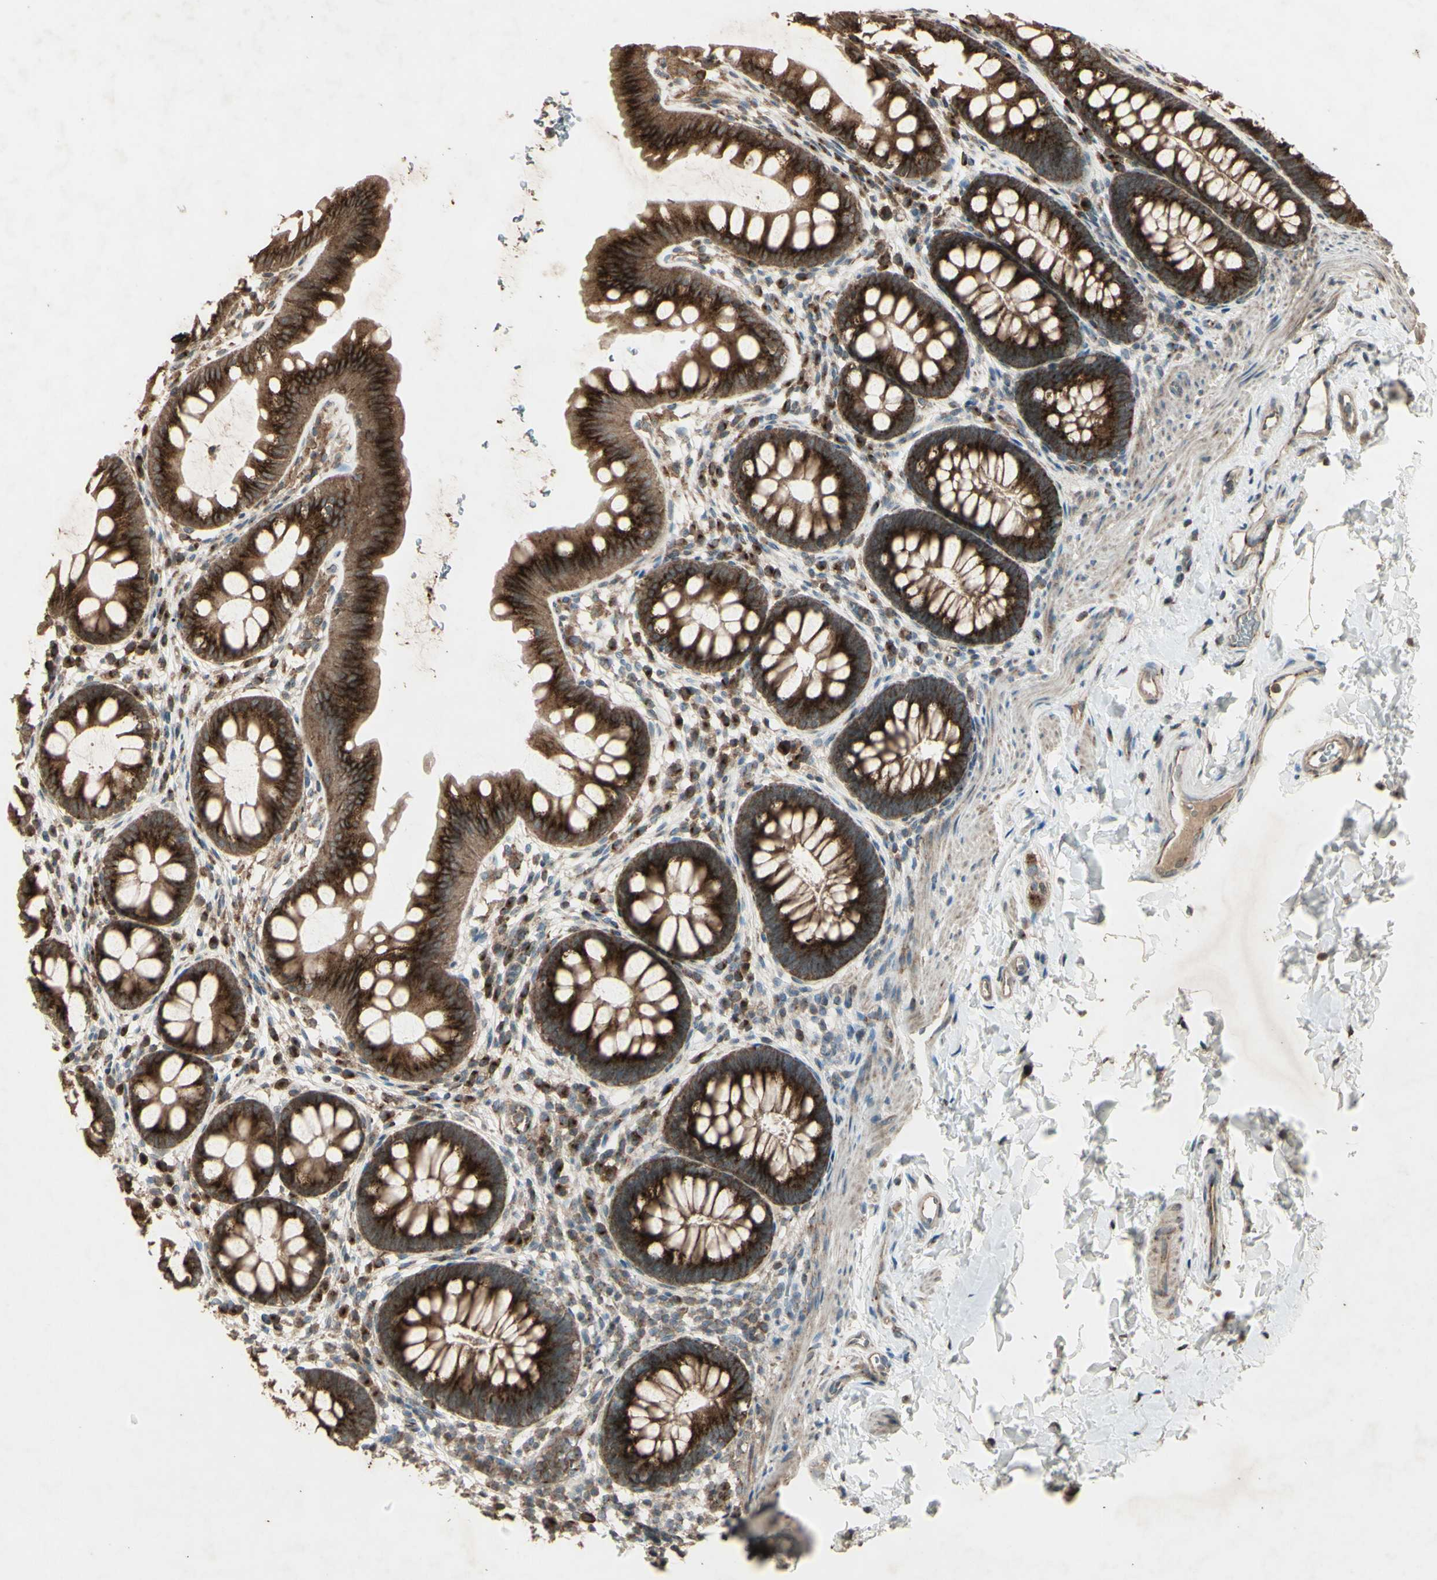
{"staining": {"intensity": "strong", "quantity": ">75%", "location": "cytoplasmic/membranous"}, "tissue": "rectum", "cell_type": "Glandular cells", "image_type": "normal", "snomed": [{"axis": "morphology", "description": "Normal tissue, NOS"}, {"axis": "topography", "description": "Rectum"}], "caption": "An IHC histopathology image of unremarkable tissue is shown. Protein staining in brown highlights strong cytoplasmic/membranous positivity in rectum within glandular cells.", "gene": "AP1G1", "patient": {"sex": "female", "age": 24}}